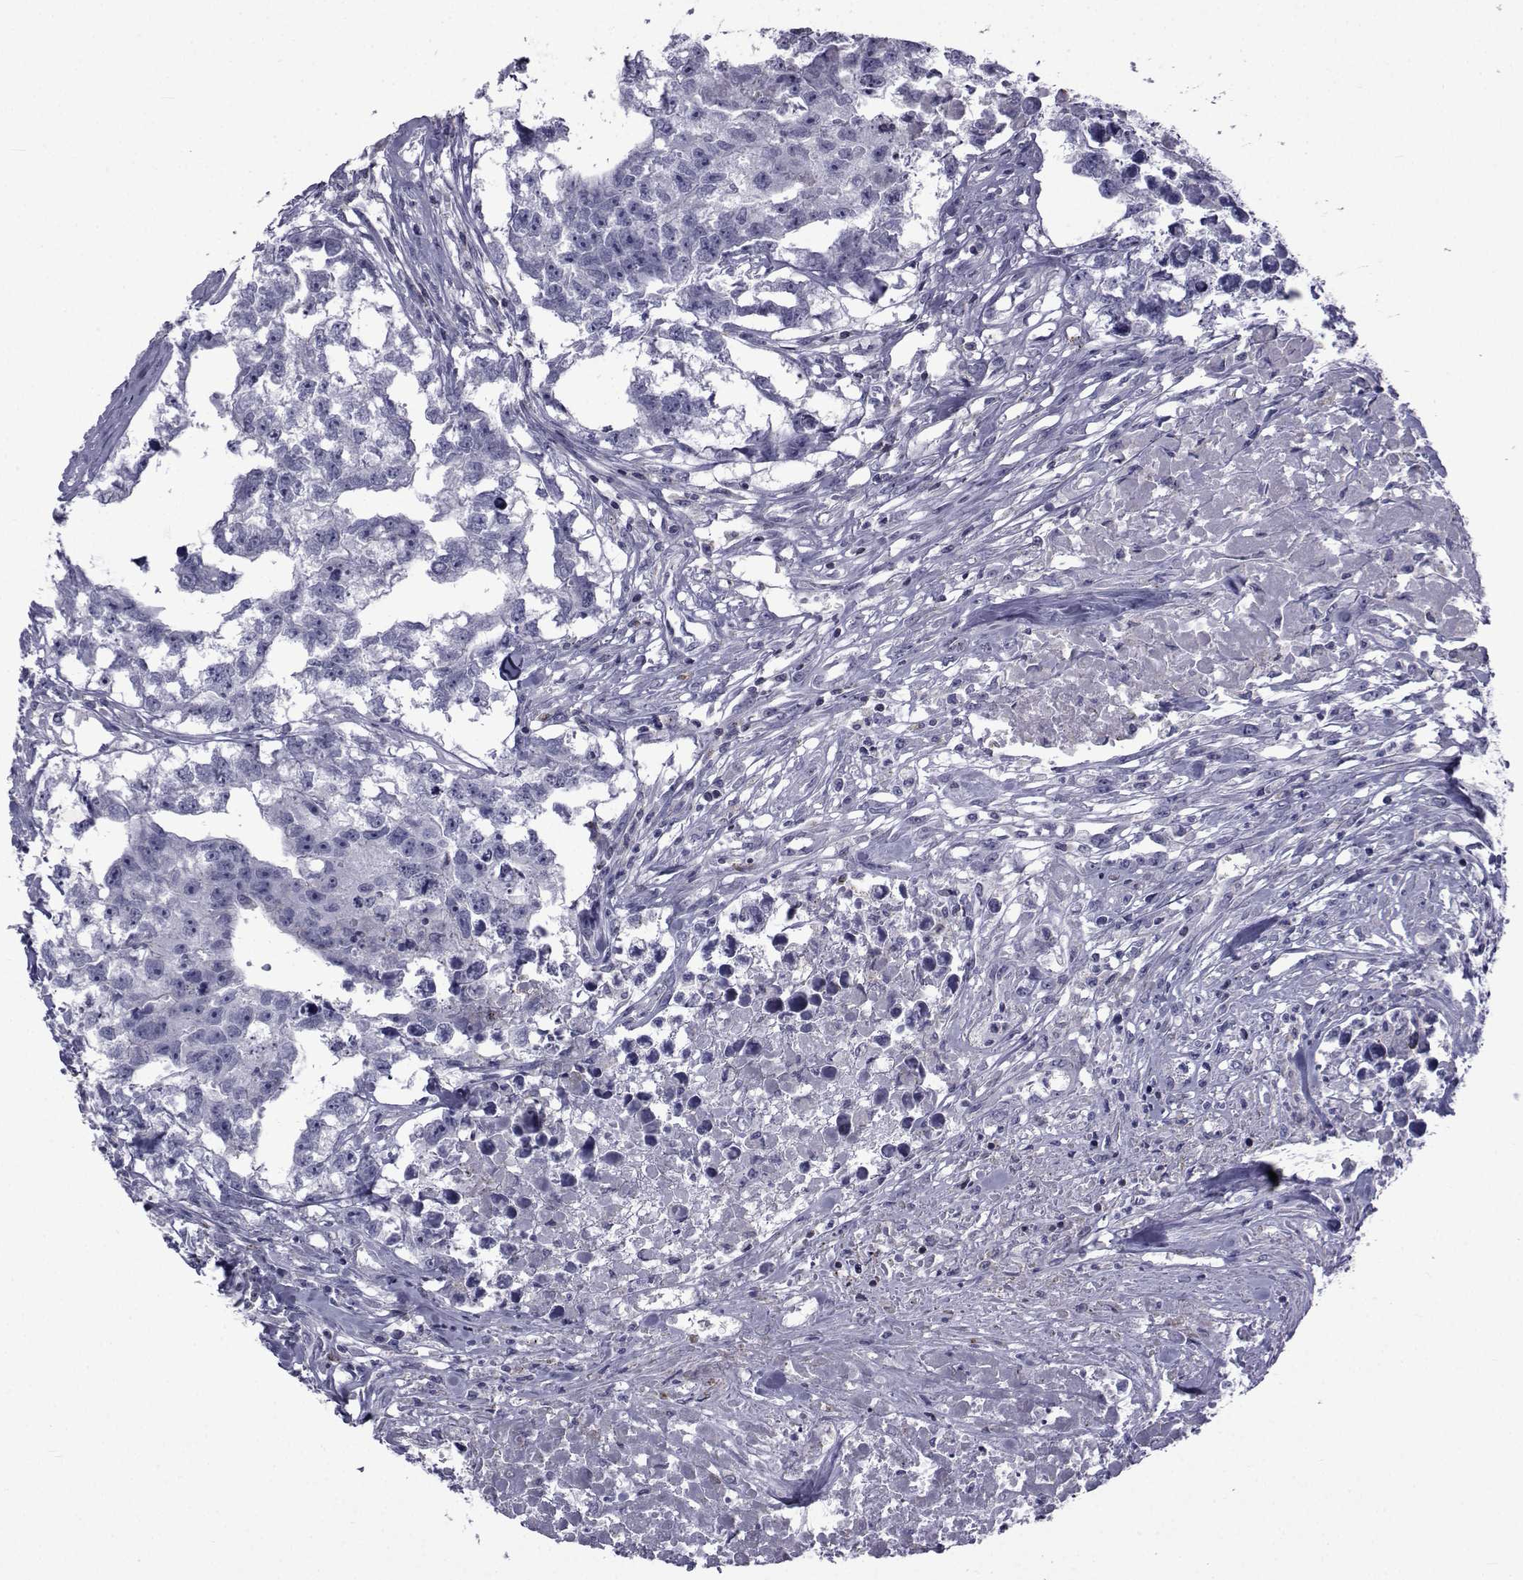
{"staining": {"intensity": "negative", "quantity": "none", "location": "none"}, "tissue": "testis cancer", "cell_type": "Tumor cells", "image_type": "cancer", "snomed": [{"axis": "morphology", "description": "Carcinoma, Embryonal, NOS"}, {"axis": "morphology", "description": "Teratoma, malignant, NOS"}, {"axis": "topography", "description": "Testis"}], "caption": "Immunohistochemistry image of neoplastic tissue: testis cancer stained with DAB (3,3'-diaminobenzidine) exhibits no significant protein staining in tumor cells.", "gene": "PDE6H", "patient": {"sex": "male", "age": 44}}